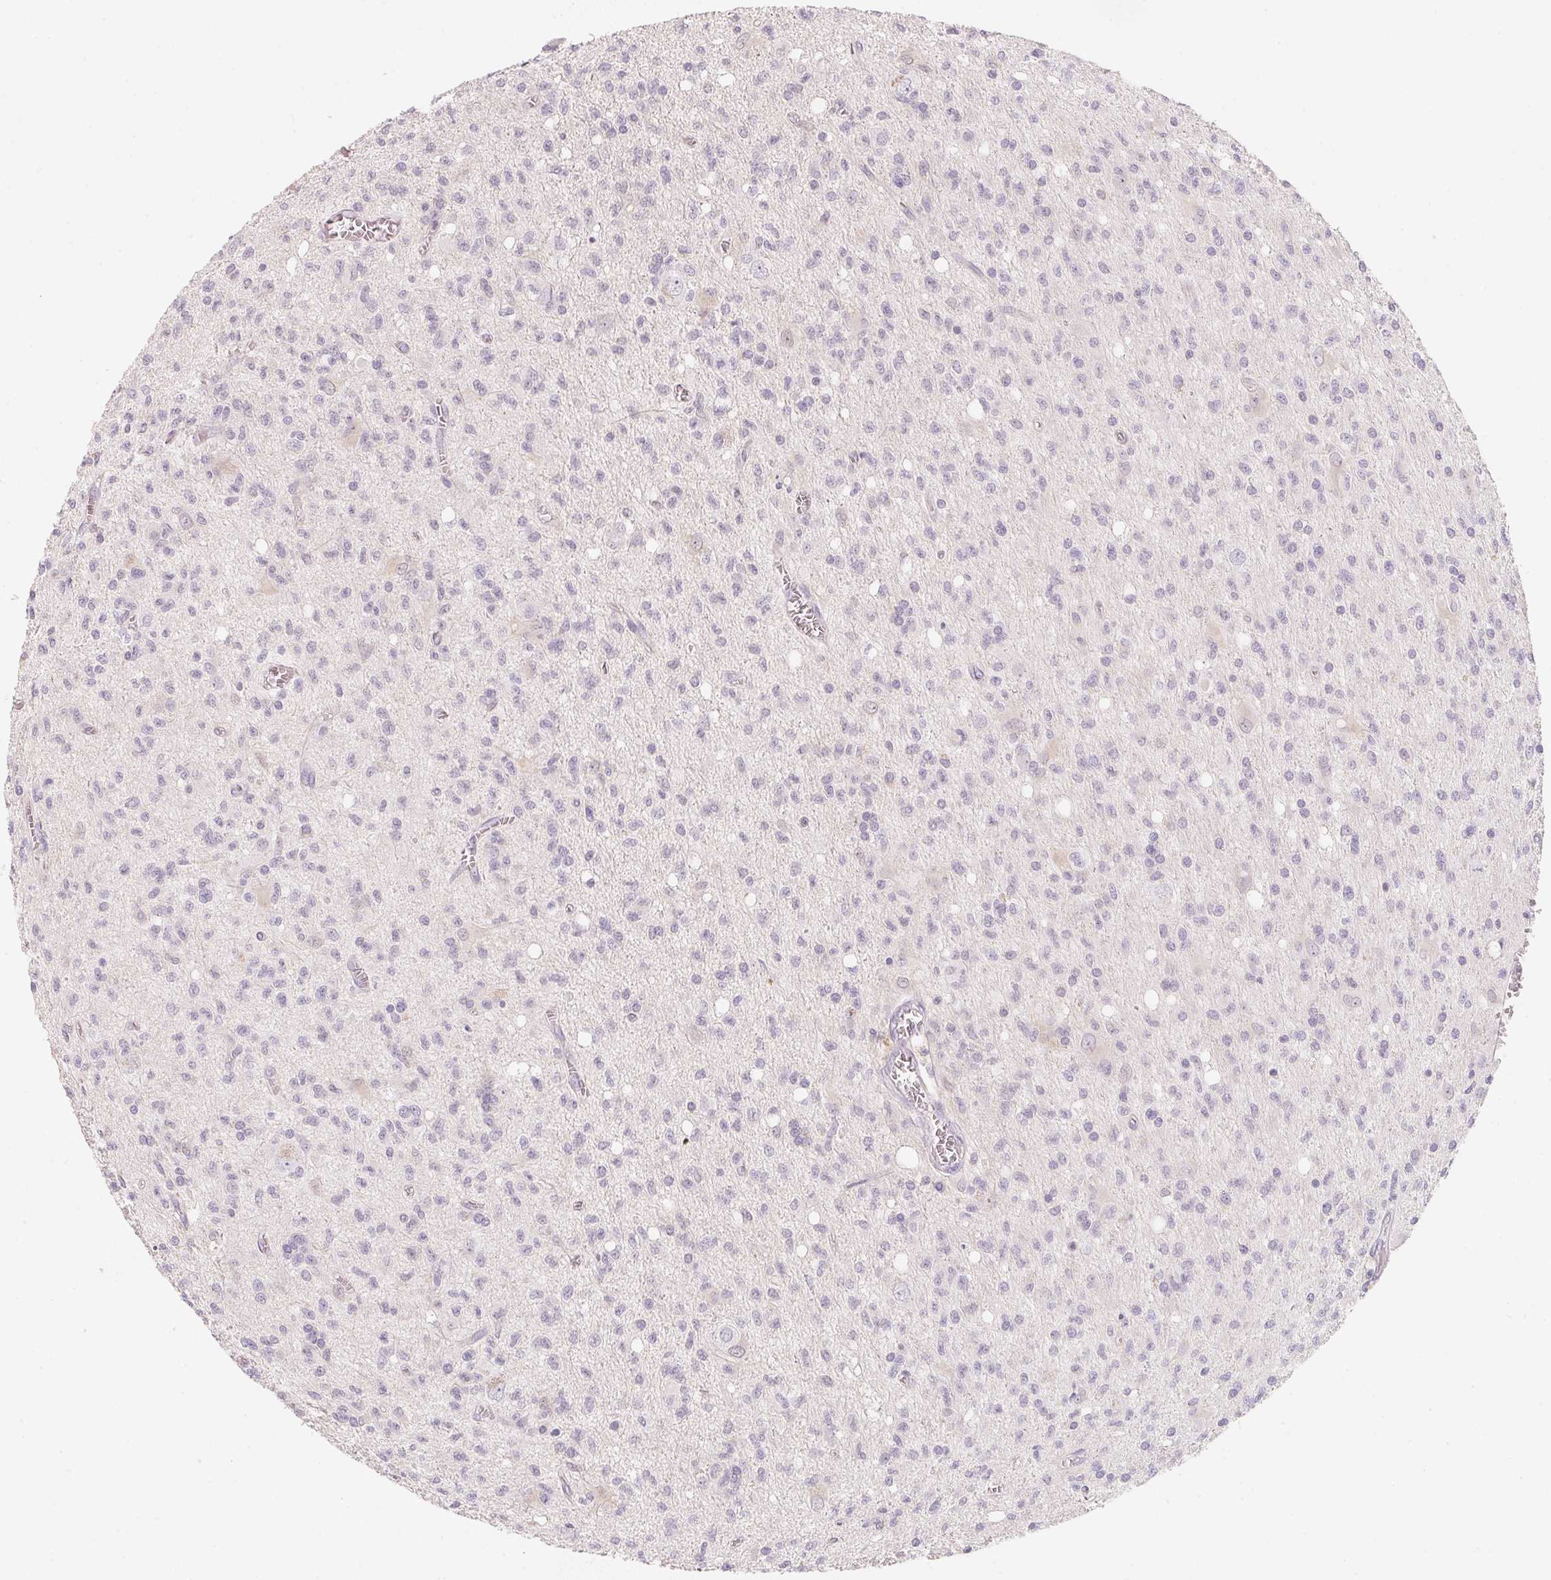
{"staining": {"intensity": "negative", "quantity": "none", "location": "none"}, "tissue": "glioma", "cell_type": "Tumor cells", "image_type": "cancer", "snomed": [{"axis": "morphology", "description": "Glioma, malignant, Low grade"}, {"axis": "topography", "description": "Brain"}], "caption": "Immunohistochemistry (IHC) of human glioma displays no staining in tumor cells.", "gene": "CFAP276", "patient": {"sex": "male", "age": 64}}